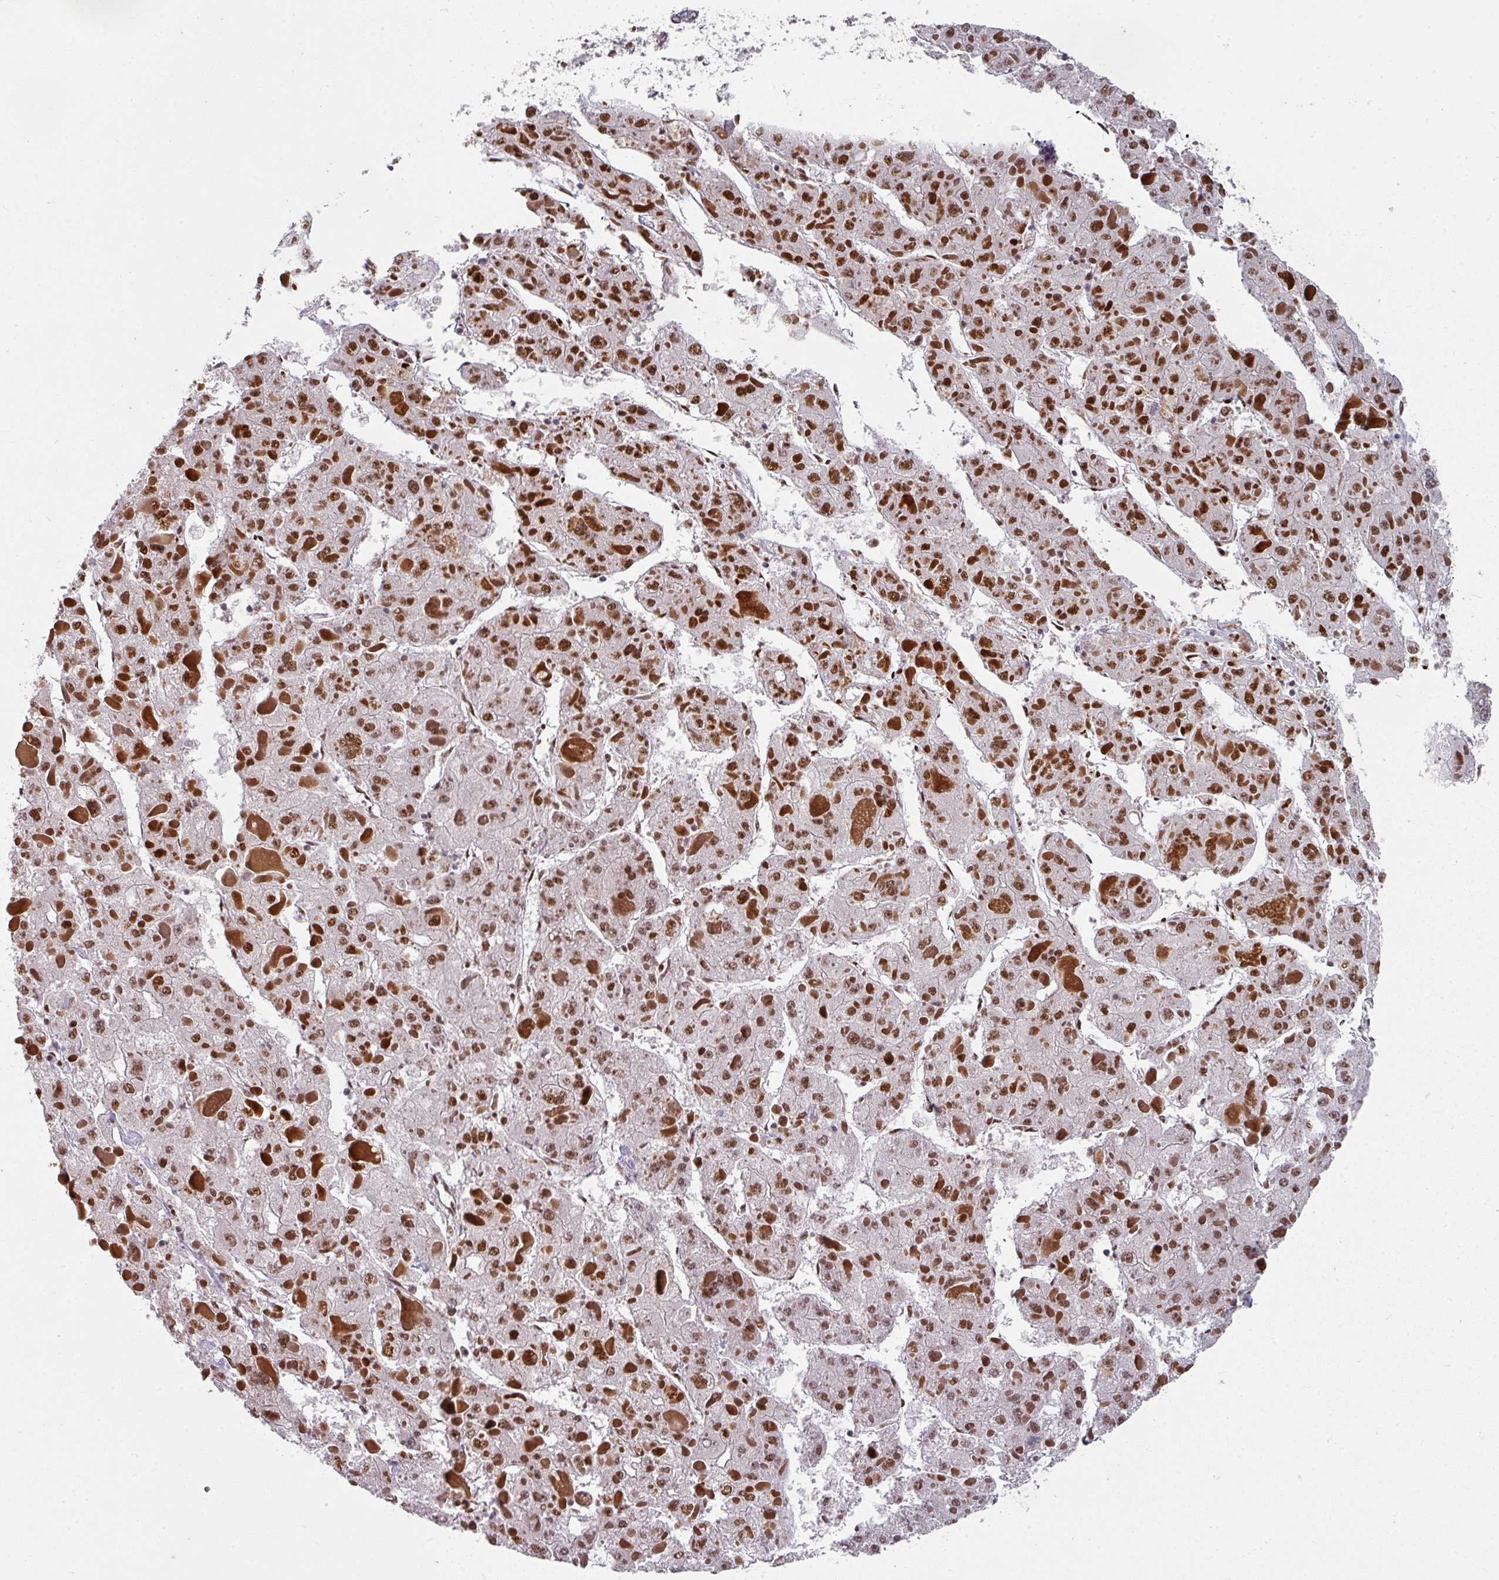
{"staining": {"intensity": "moderate", "quantity": ">75%", "location": "nuclear"}, "tissue": "liver cancer", "cell_type": "Tumor cells", "image_type": "cancer", "snomed": [{"axis": "morphology", "description": "Carcinoma, Hepatocellular, NOS"}, {"axis": "topography", "description": "Liver"}], "caption": "A high-resolution histopathology image shows immunohistochemistry (IHC) staining of liver cancer (hepatocellular carcinoma), which displays moderate nuclear positivity in approximately >75% of tumor cells.", "gene": "RAD50", "patient": {"sex": "female", "age": 73}}